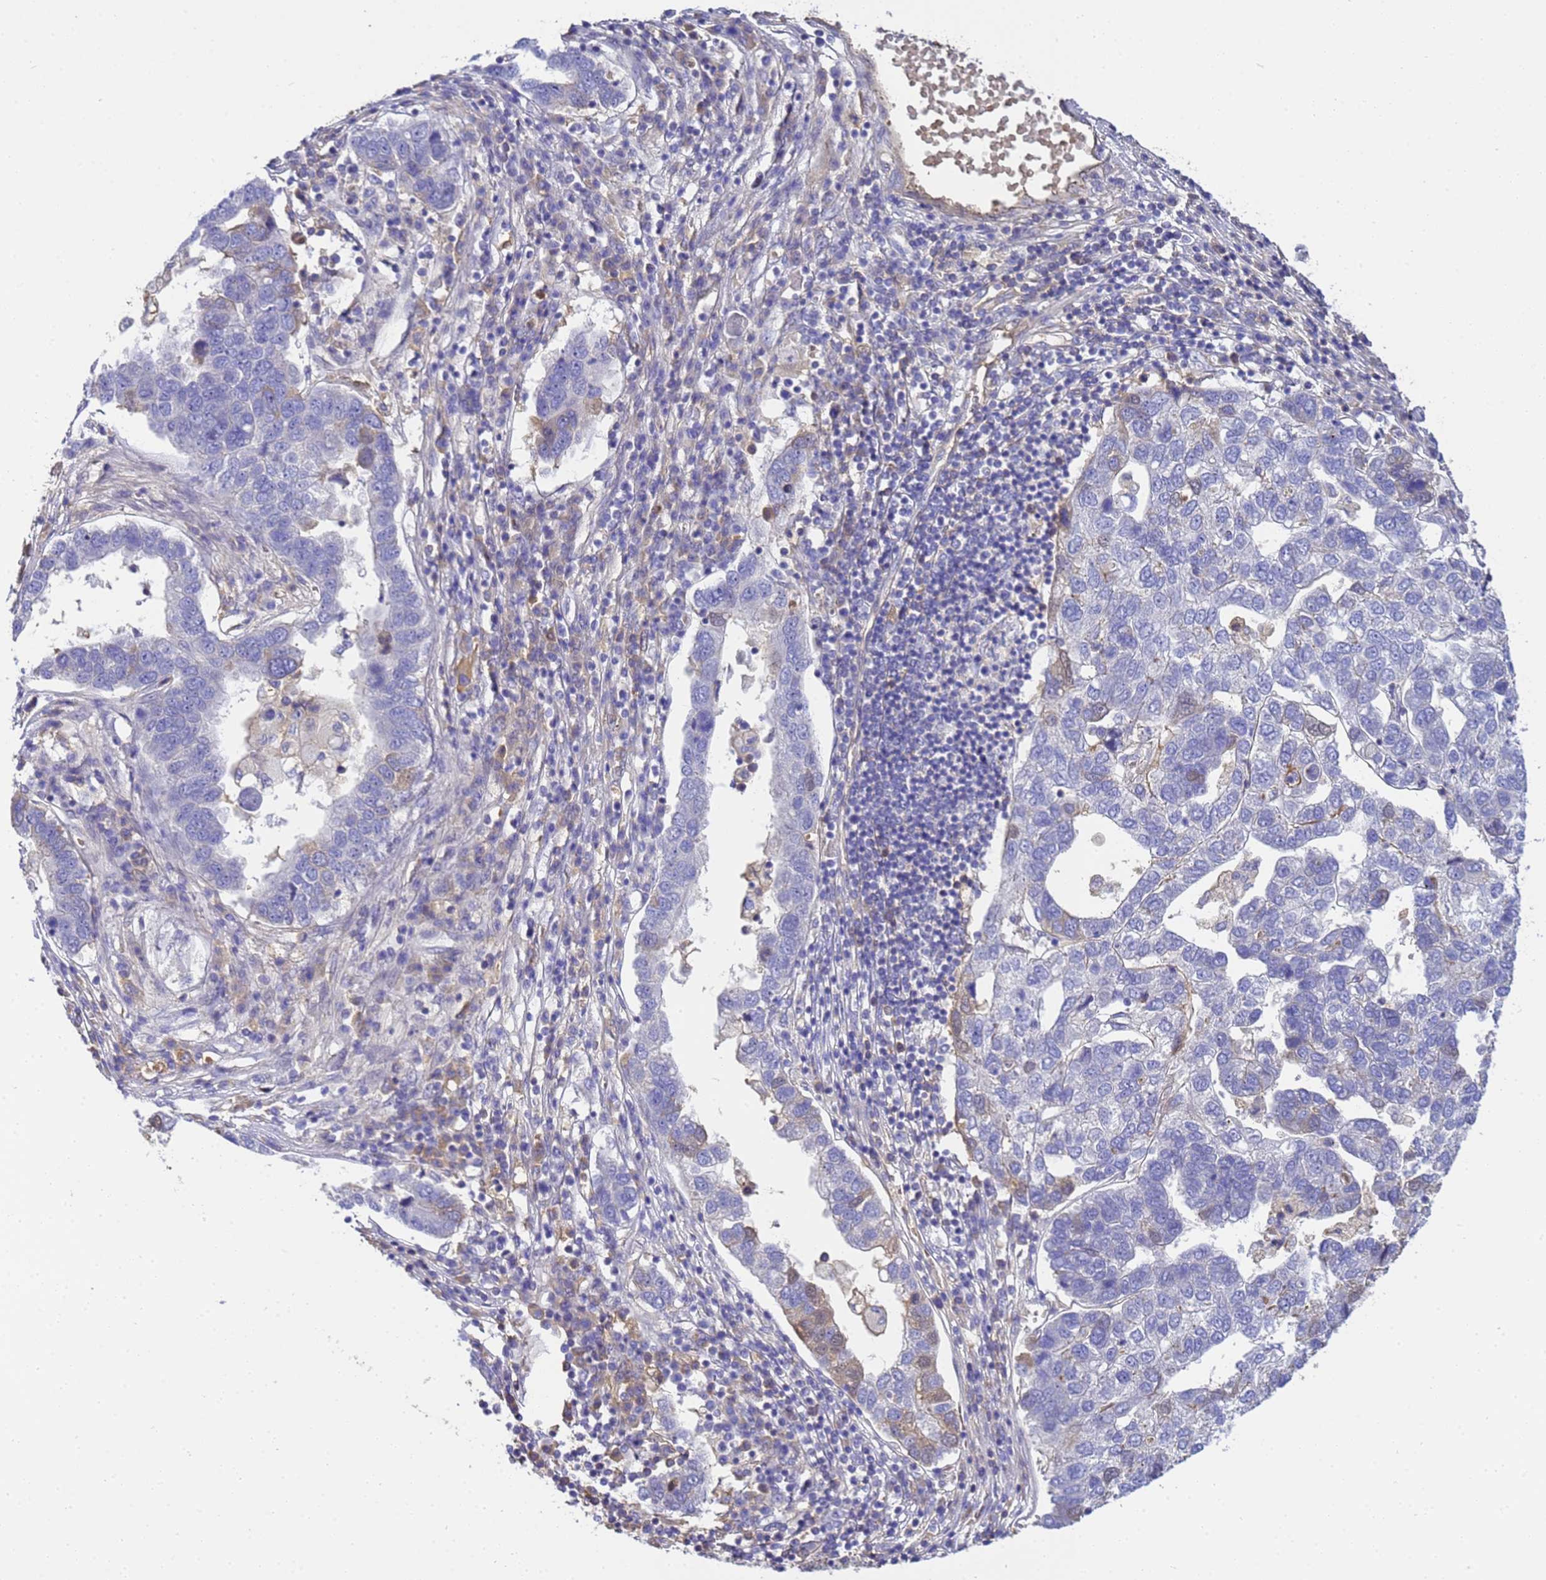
{"staining": {"intensity": "negative", "quantity": "none", "location": "none"}, "tissue": "pancreatic cancer", "cell_type": "Tumor cells", "image_type": "cancer", "snomed": [{"axis": "morphology", "description": "Adenocarcinoma, NOS"}, {"axis": "topography", "description": "Pancreas"}], "caption": "Micrograph shows no significant protein expression in tumor cells of pancreatic cancer (adenocarcinoma).", "gene": "TBCD", "patient": {"sex": "female", "age": 61}}